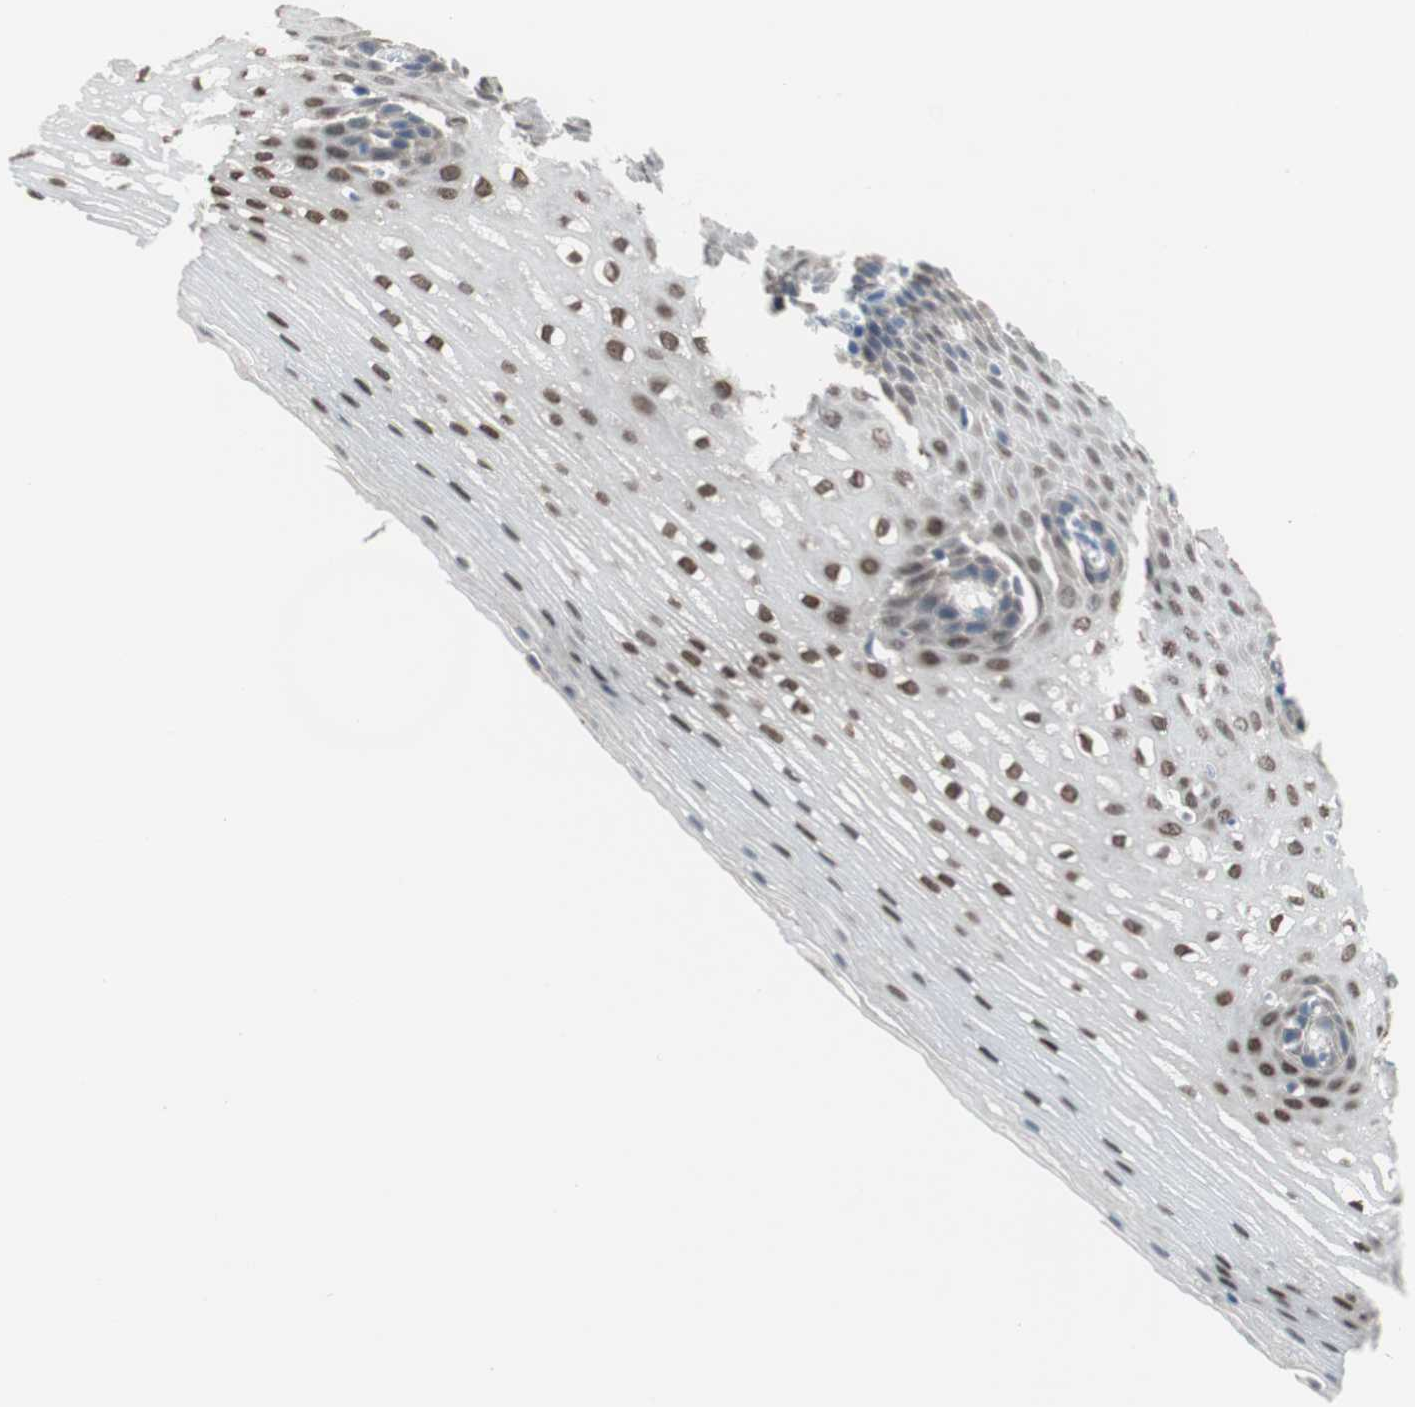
{"staining": {"intensity": "weak", "quantity": "25%-75%", "location": "nuclear"}, "tissue": "esophagus", "cell_type": "Squamous epithelial cells", "image_type": "normal", "snomed": [{"axis": "morphology", "description": "Normal tissue, NOS"}, {"axis": "topography", "description": "Esophagus"}], "caption": "Esophagus stained for a protein (brown) demonstrates weak nuclear positive staining in about 25%-75% of squamous epithelial cells.", "gene": "GRHL1", "patient": {"sex": "male", "age": 48}}